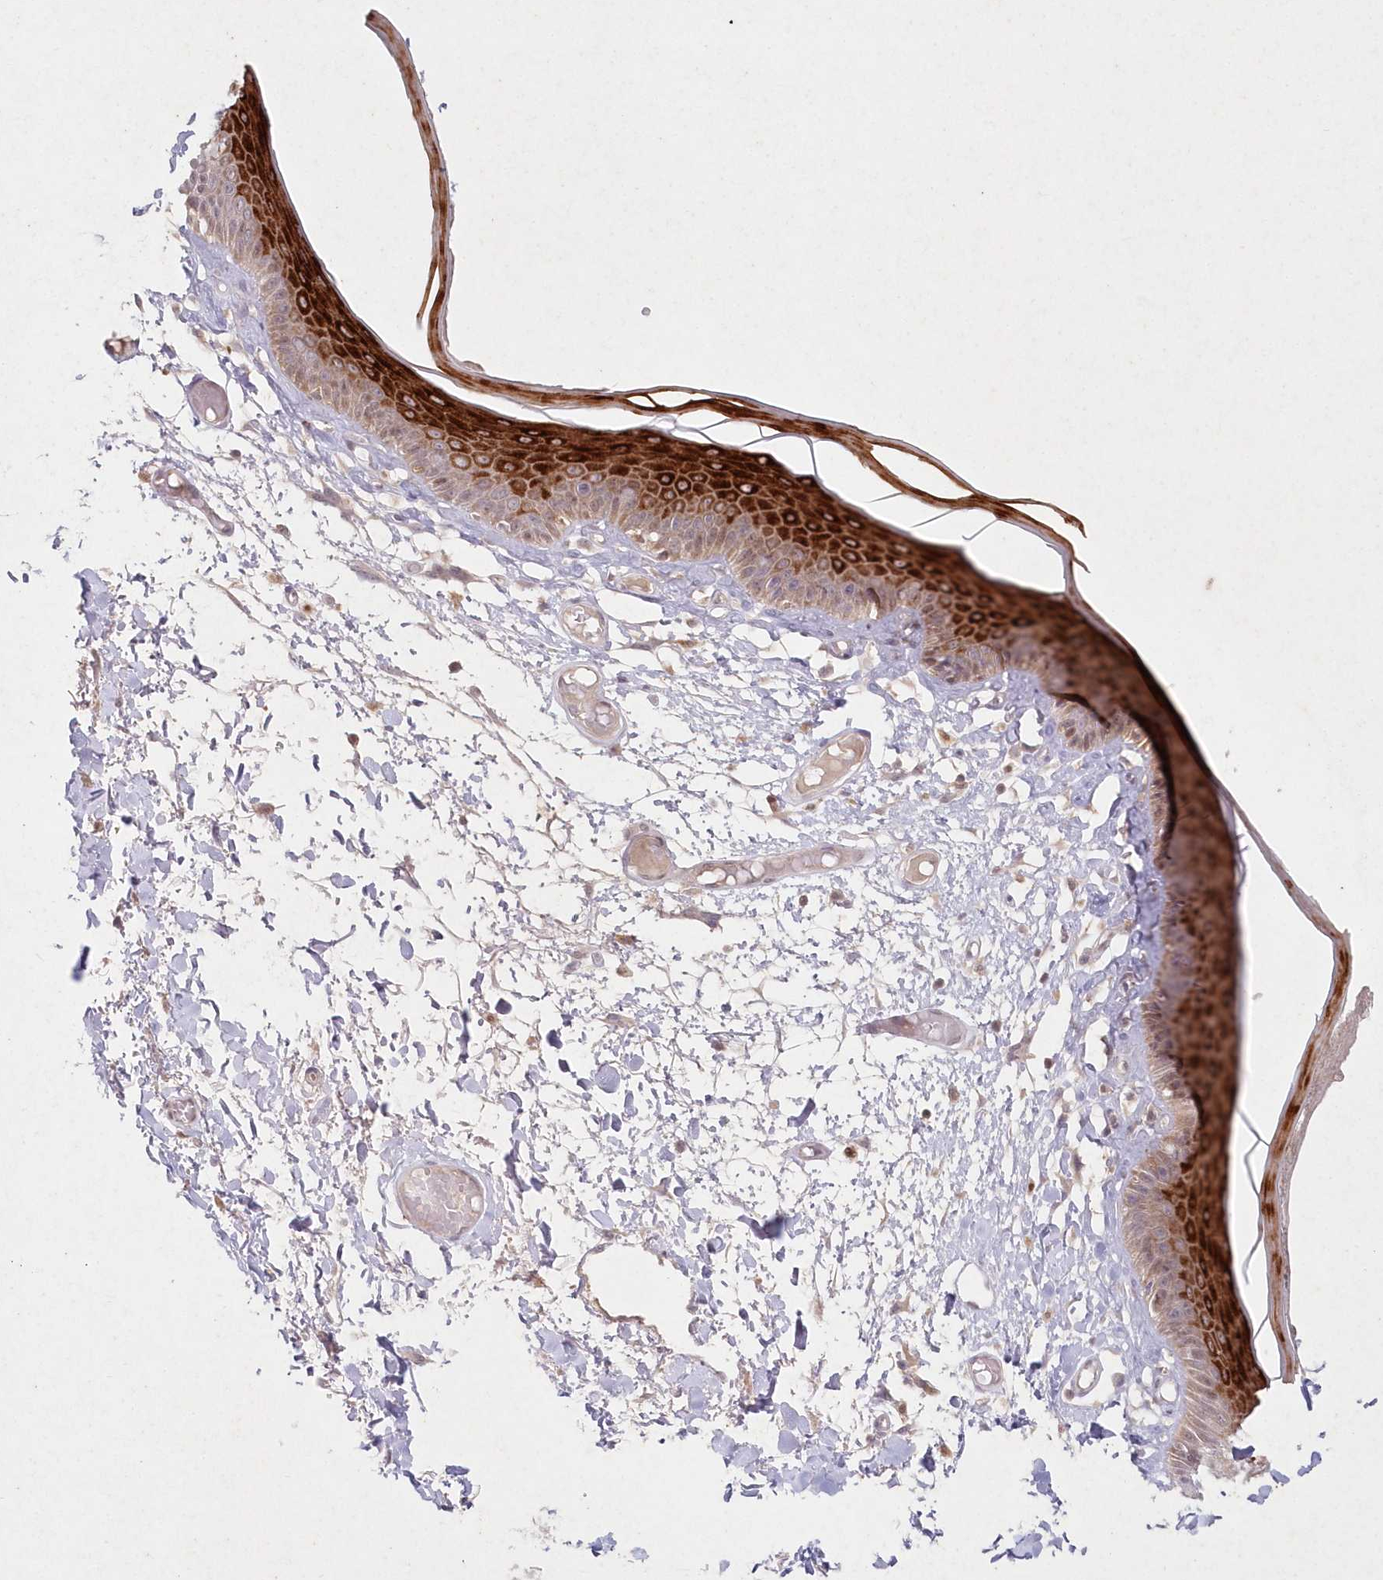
{"staining": {"intensity": "strong", "quantity": "25%-75%", "location": "cytoplasmic/membranous,nuclear"}, "tissue": "skin", "cell_type": "Epidermal cells", "image_type": "normal", "snomed": [{"axis": "morphology", "description": "Normal tissue, NOS"}, {"axis": "topography", "description": "Vulva"}], "caption": "Protein staining of normal skin displays strong cytoplasmic/membranous,nuclear expression in about 25%-75% of epidermal cells. Using DAB (brown) and hematoxylin (blue) stains, captured at high magnification using brightfield microscopy.", "gene": "ASCC1", "patient": {"sex": "female", "age": 73}}